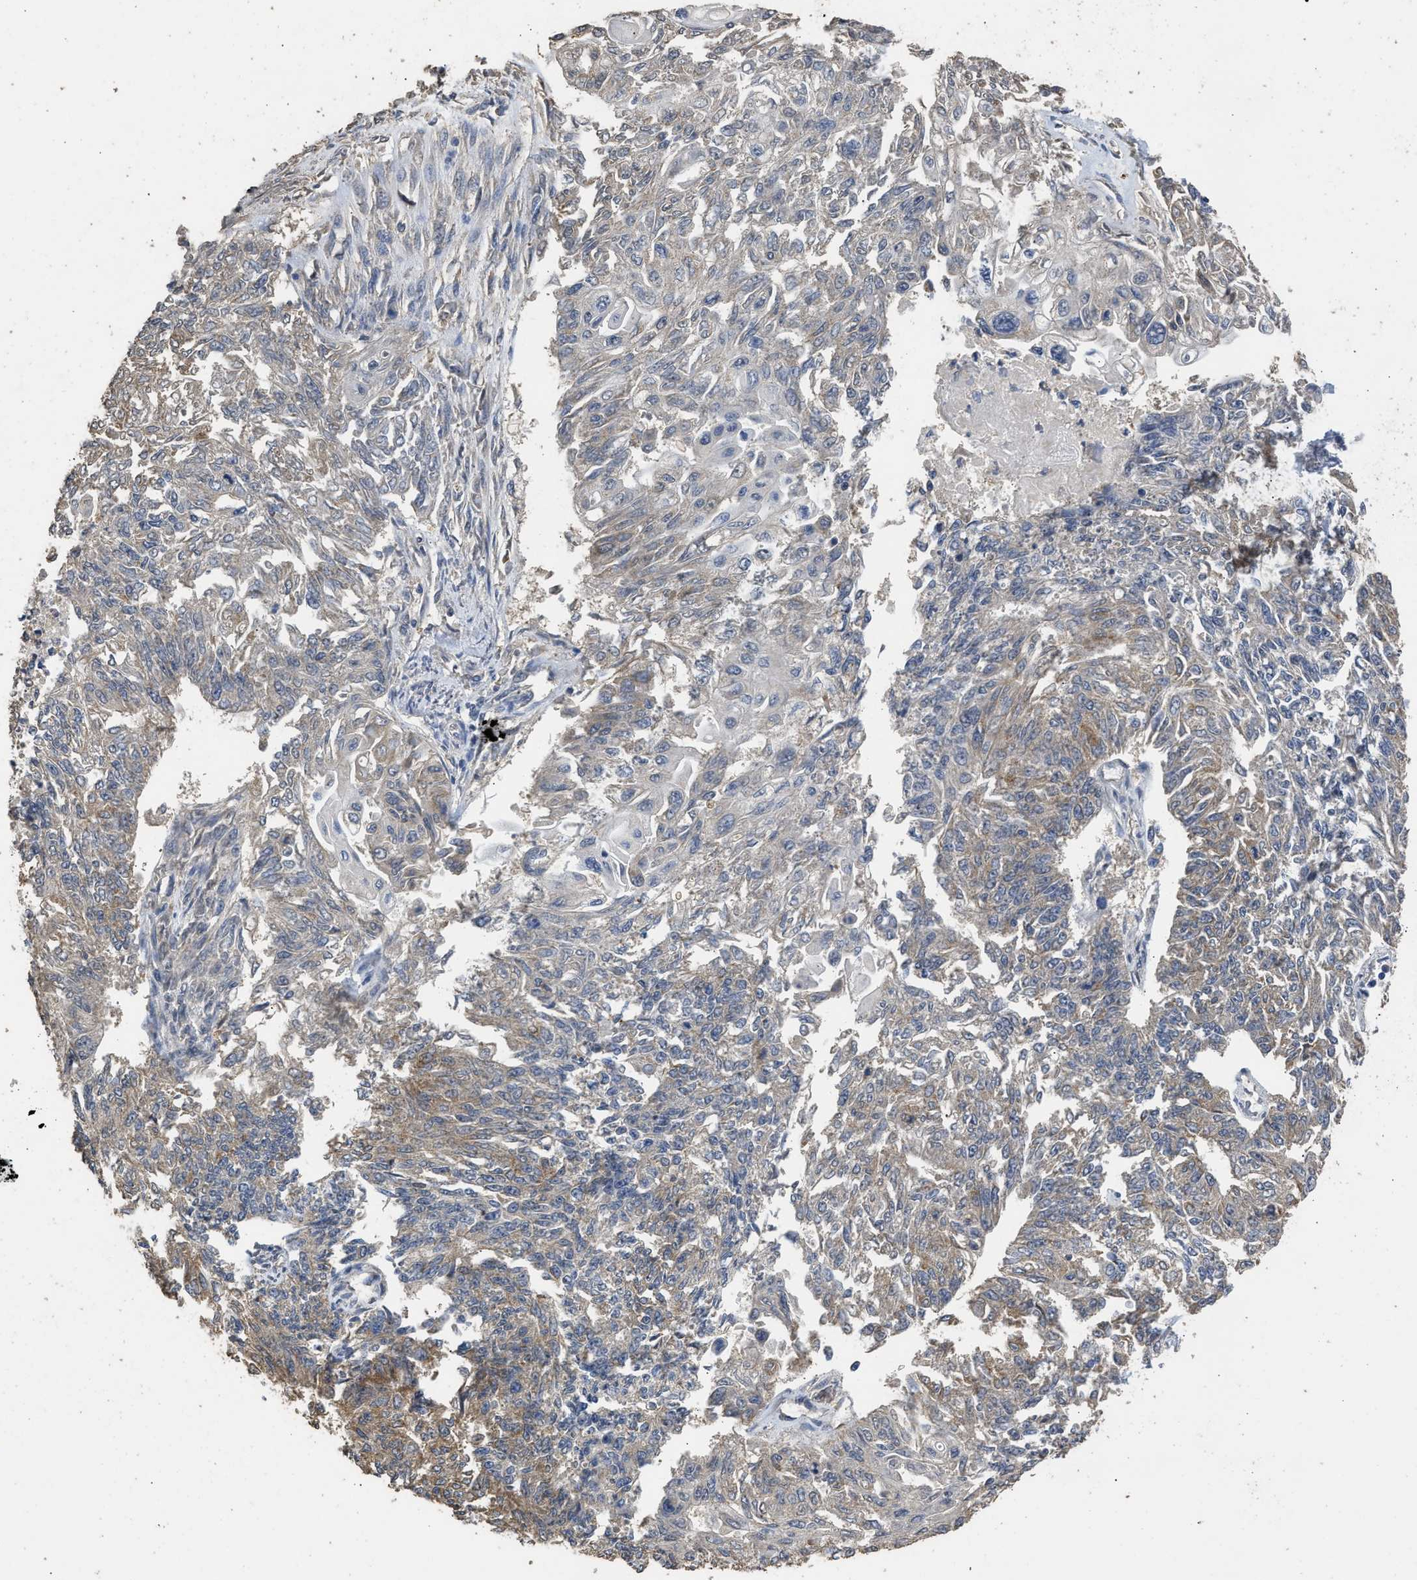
{"staining": {"intensity": "moderate", "quantity": "25%-75%", "location": "cytoplasmic/membranous"}, "tissue": "endometrial cancer", "cell_type": "Tumor cells", "image_type": "cancer", "snomed": [{"axis": "morphology", "description": "Adenocarcinoma, NOS"}, {"axis": "topography", "description": "Endometrium"}], "caption": "Human adenocarcinoma (endometrial) stained for a protein (brown) reveals moderate cytoplasmic/membranous positive expression in approximately 25%-75% of tumor cells.", "gene": "SPINT2", "patient": {"sex": "female", "age": 32}}